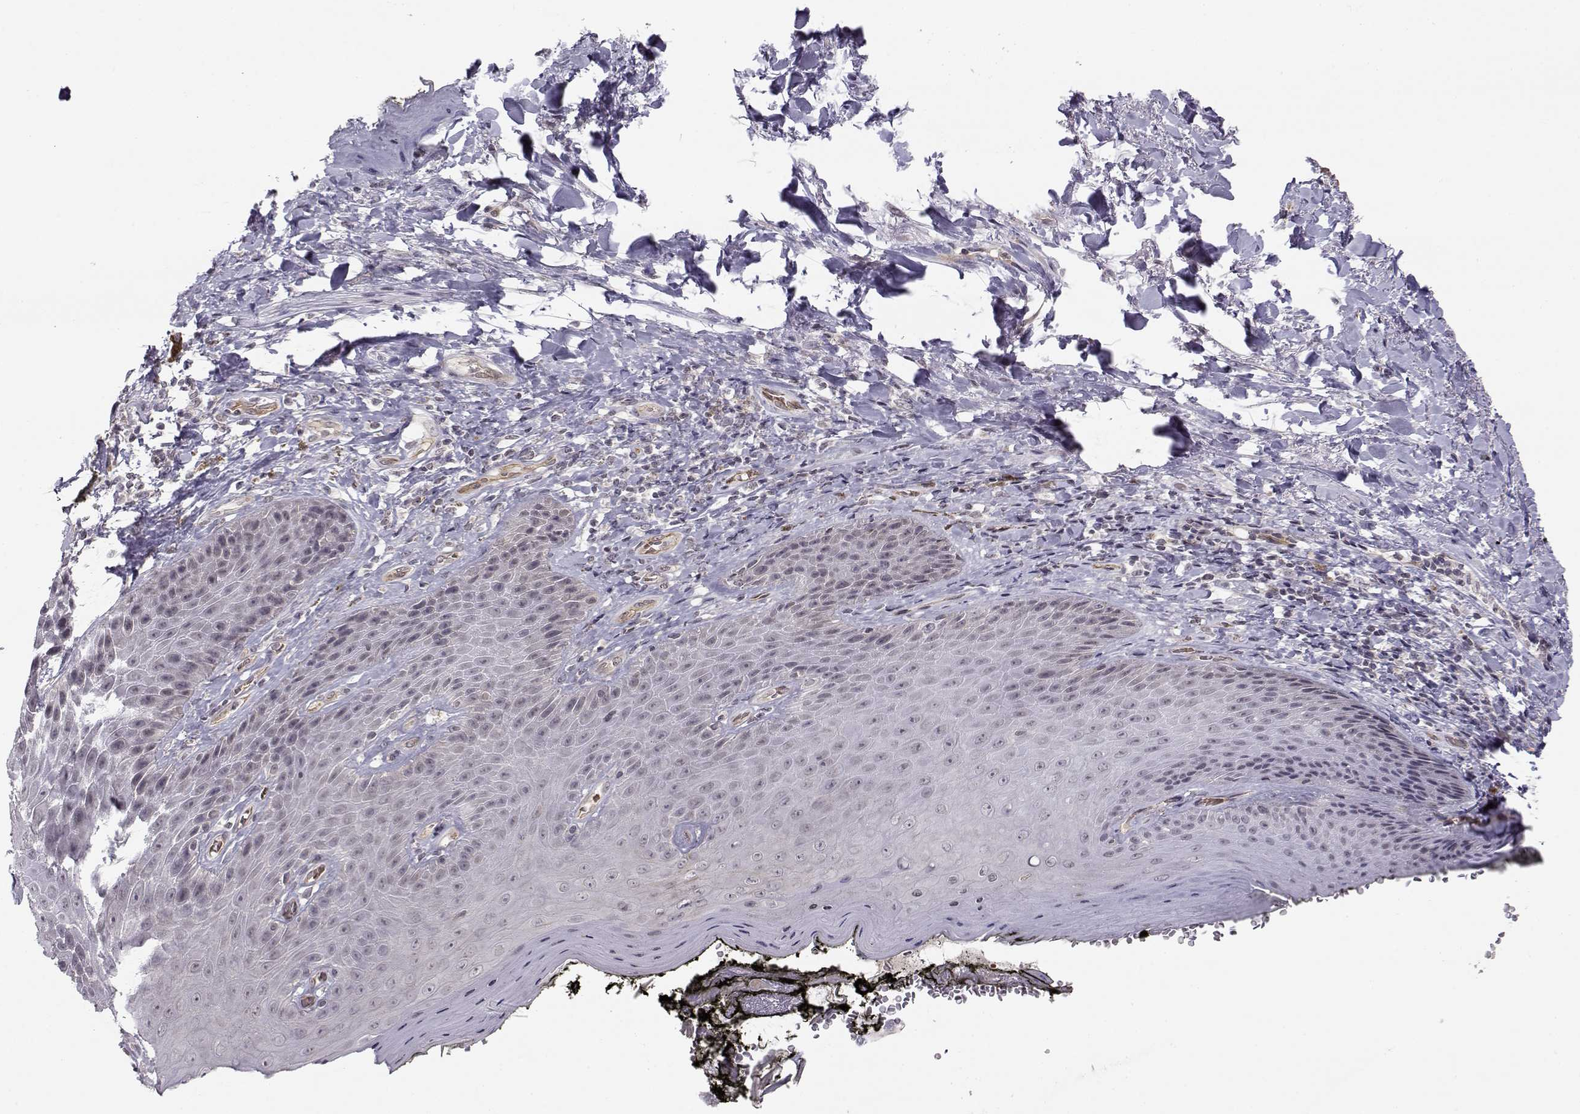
{"staining": {"intensity": "negative", "quantity": "none", "location": "none"}, "tissue": "skin", "cell_type": "Epidermal cells", "image_type": "normal", "snomed": [{"axis": "morphology", "description": "Normal tissue, NOS"}, {"axis": "topography", "description": "Anal"}, {"axis": "topography", "description": "Peripheral nerve tissue"}], "caption": "Epidermal cells show no significant staining in unremarkable skin. (Stains: DAB IHC with hematoxylin counter stain, Microscopy: brightfield microscopy at high magnification).", "gene": "KIF13B", "patient": {"sex": "male", "age": 53}}